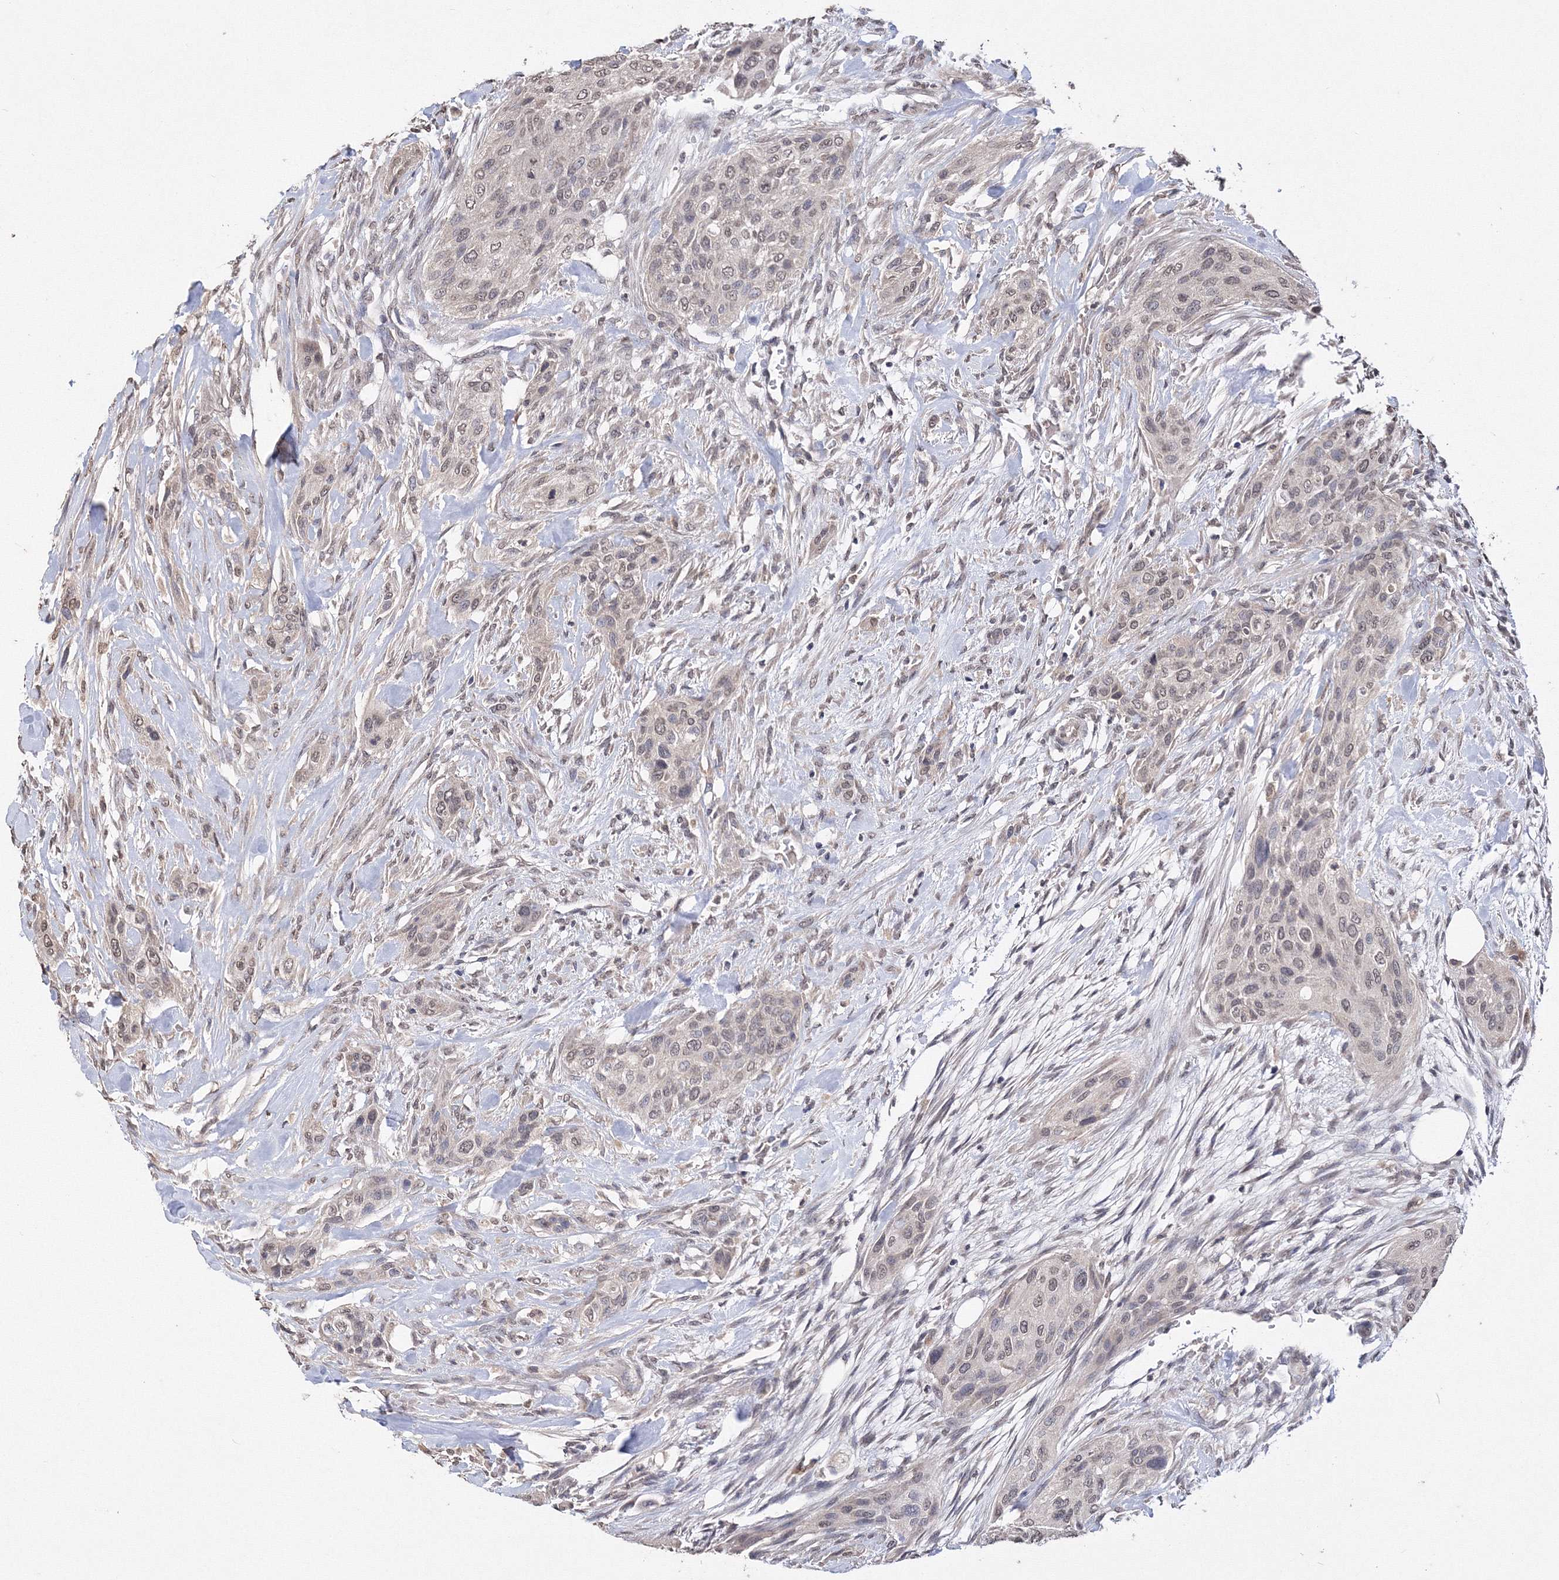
{"staining": {"intensity": "weak", "quantity": ">75%", "location": "nuclear"}, "tissue": "urothelial cancer", "cell_type": "Tumor cells", "image_type": "cancer", "snomed": [{"axis": "morphology", "description": "Urothelial carcinoma, High grade"}, {"axis": "topography", "description": "Urinary bladder"}], "caption": "Immunohistochemistry (IHC) photomicrograph of urothelial cancer stained for a protein (brown), which reveals low levels of weak nuclear expression in approximately >75% of tumor cells.", "gene": "GPN1", "patient": {"sex": "male", "age": 35}}